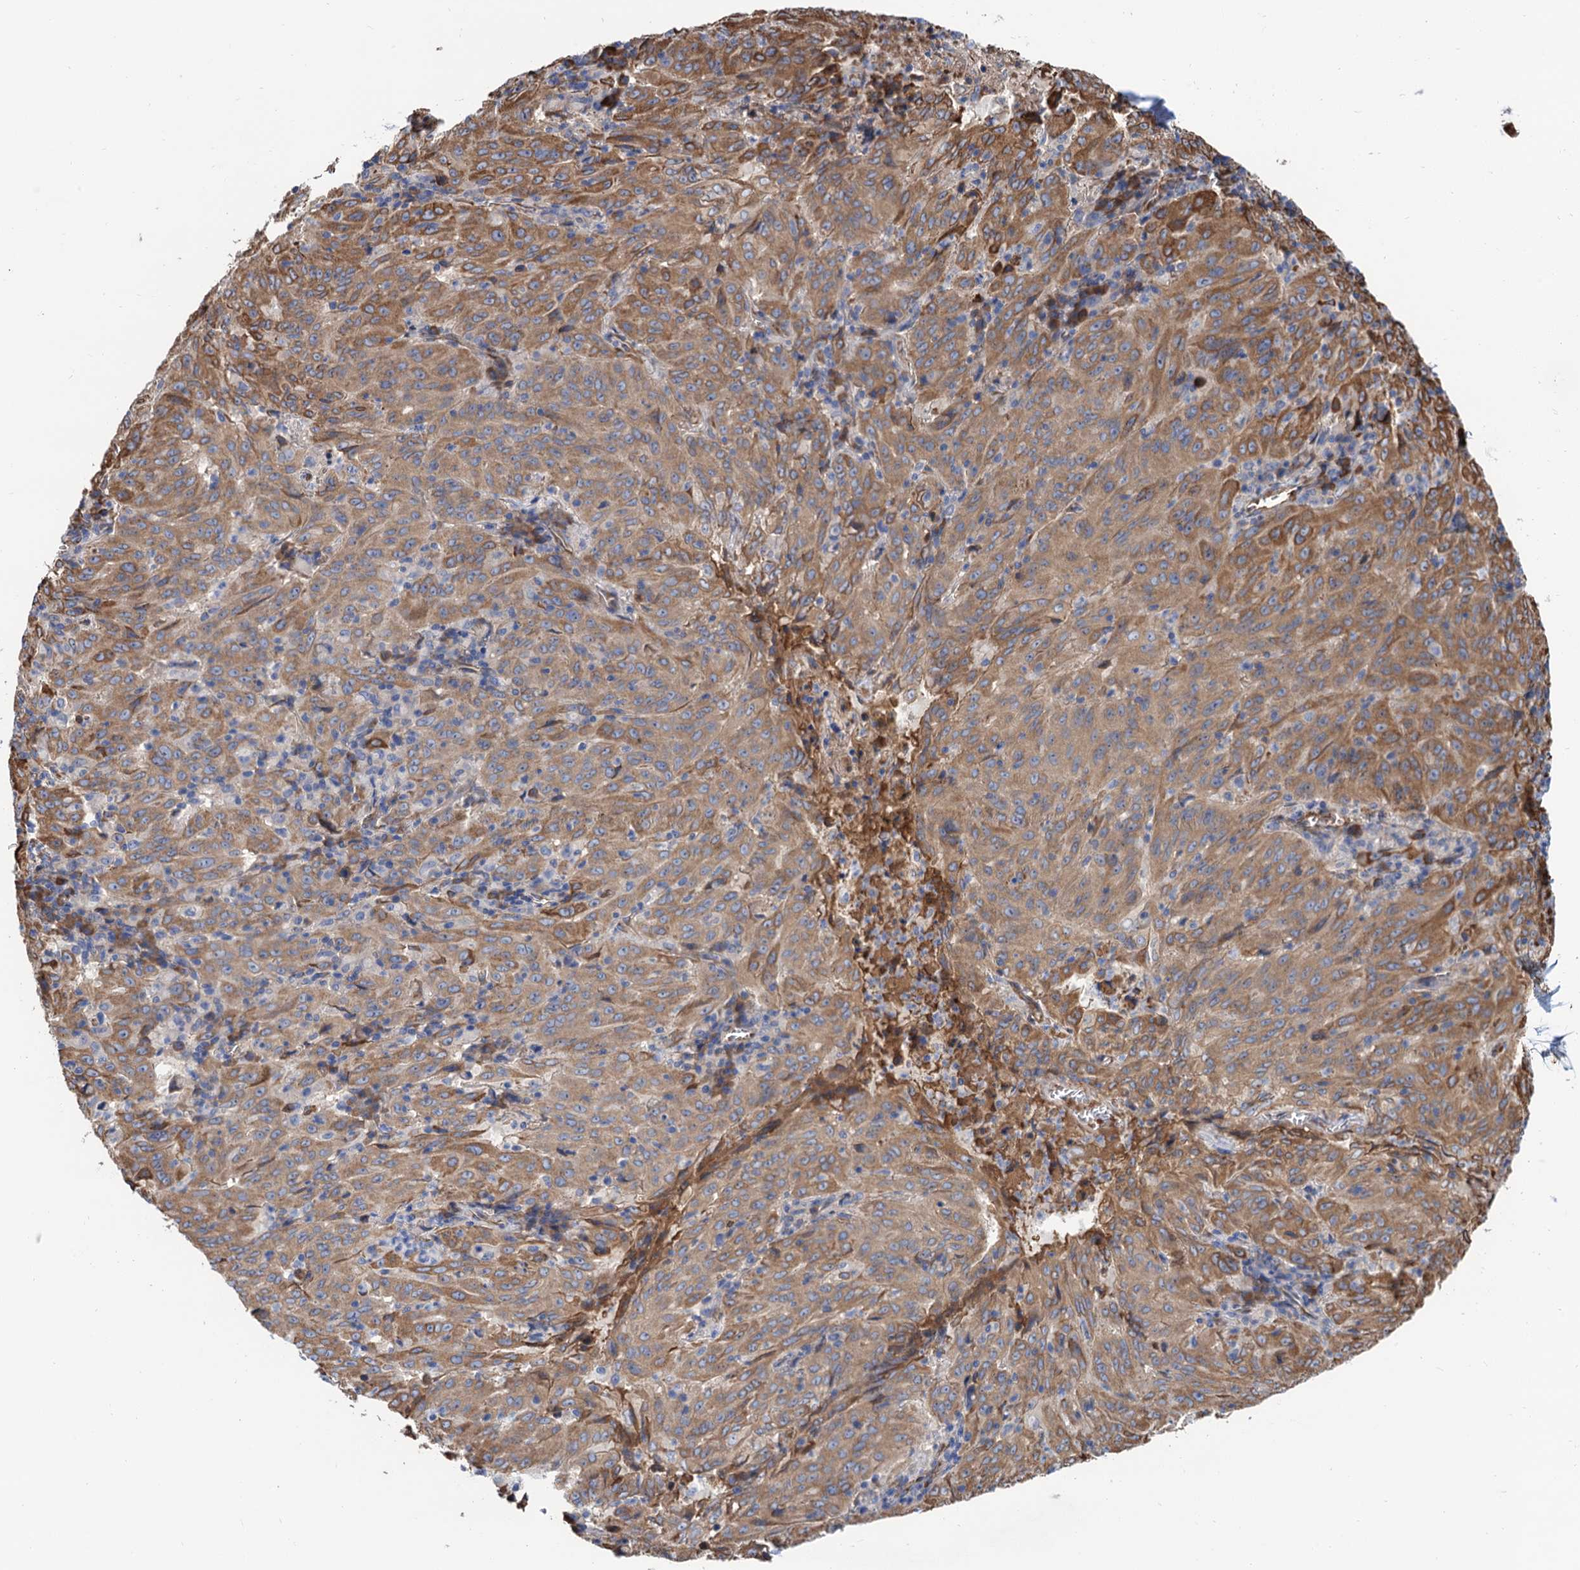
{"staining": {"intensity": "moderate", "quantity": ">75%", "location": "cytoplasmic/membranous"}, "tissue": "pancreatic cancer", "cell_type": "Tumor cells", "image_type": "cancer", "snomed": [{"axis": "morphology", "description": "Adenocarcinoma, NOS"}, {"axis": "topography", "description": "Pancreas"}], "caption": "High-magnification brightfield microscopy of pancreatic cancer (adenocarcinoma) stained with DAB (3,3'-diaminobenzidine) (brown) and counterstained with hematoxylin (blue). tumor cells exhibit moderate cytoplasmic/membranous staining is seen in about>75% of cells.", "gene": "CNNM1", "patient": {"sex": "male", "age": 63}}